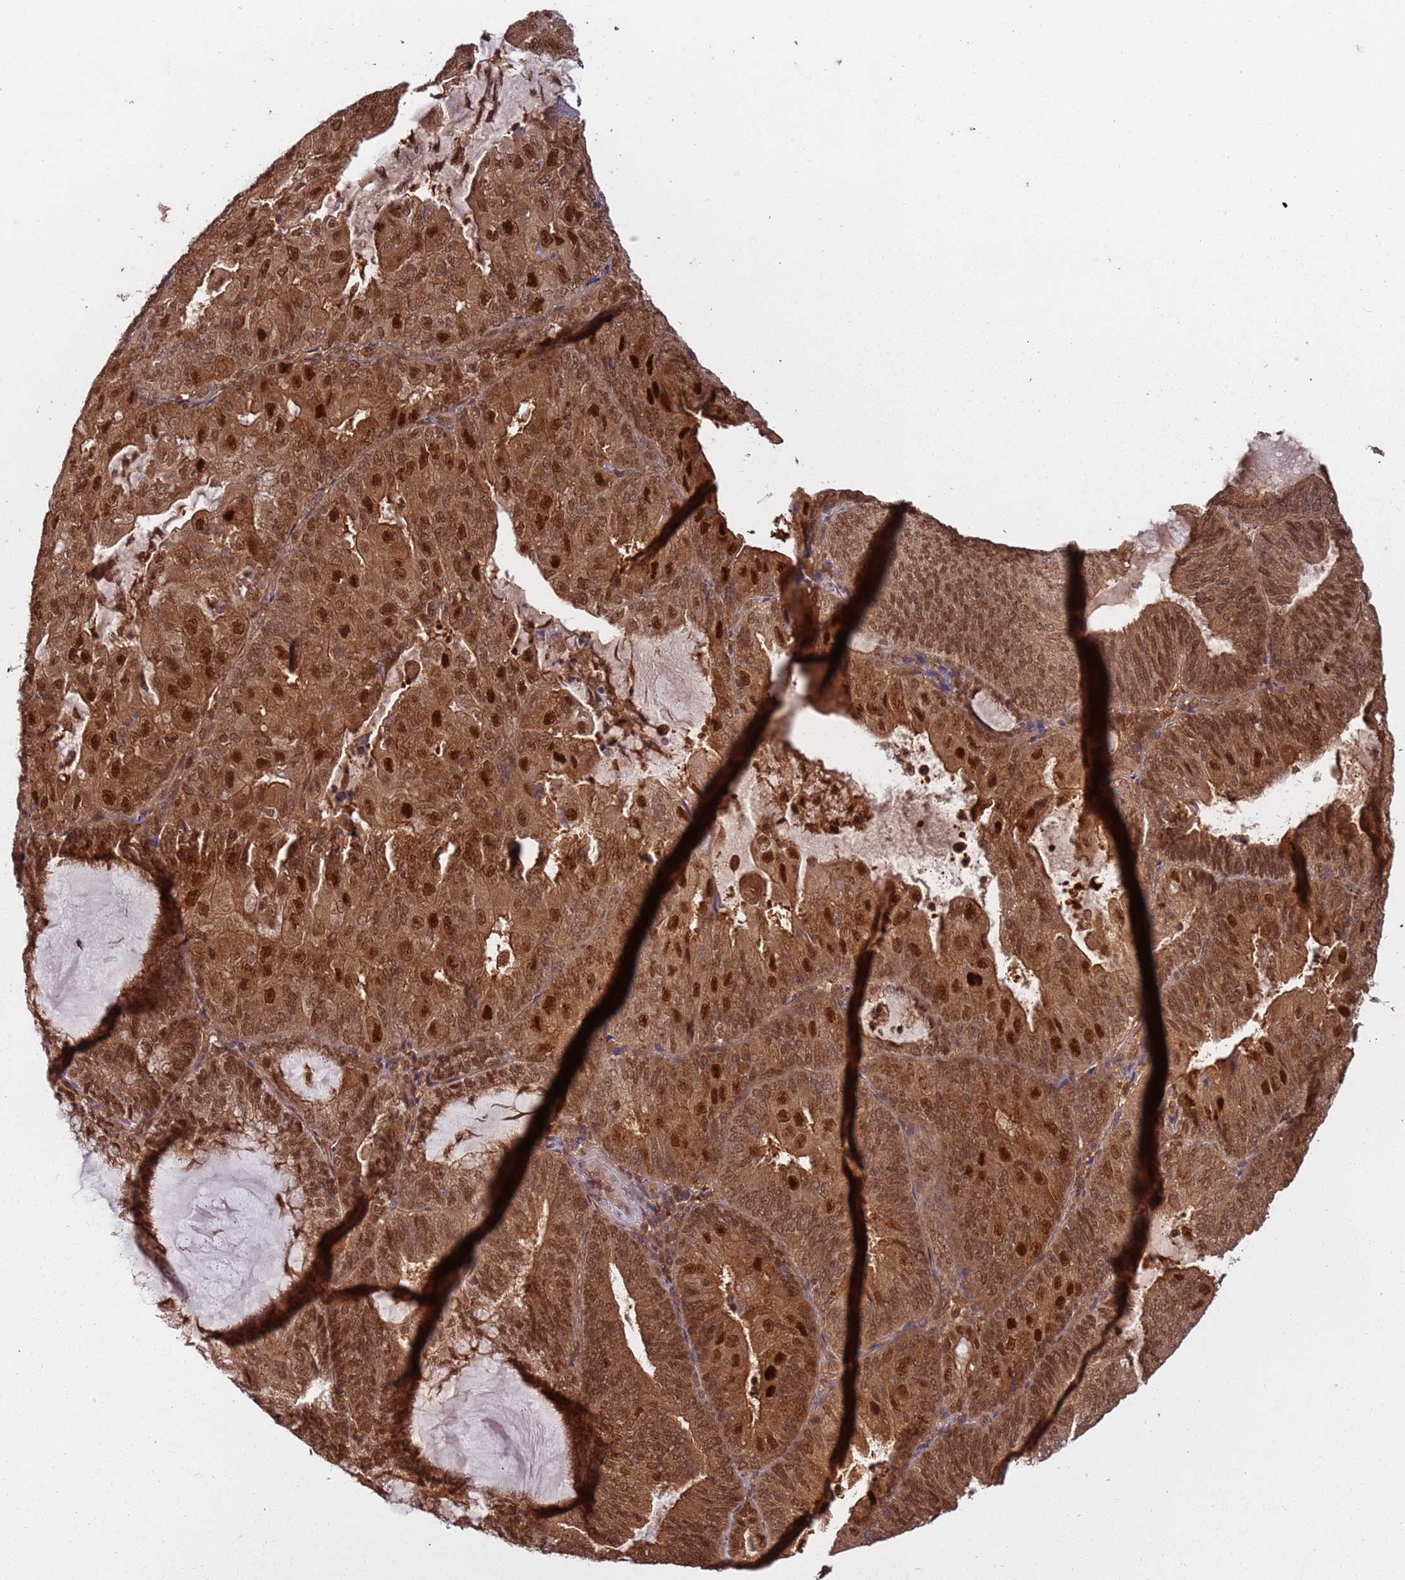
{"staining": {"intensity": "strong", "quantity": ">75%", "location": "cytoplasmic/membranous,nuclear"}, "tissue": "endometrial cancer", "cell_type": "Tumor cells", "image_type": "cancer", "snomed": [{"axis": "morphology", "description": "Adenocarcinoma, NOS"}, {"axis": "topography", "description": "Endometrium"}], "caption": "Protein expression analysis of human endometrial adenocarcinoma reveals strong cytoplasmic/membranous and nuclear positivity in about >75% of tumor cells.", "gene": "PGLS", "patient": {"sex": "female", "age": 81}}